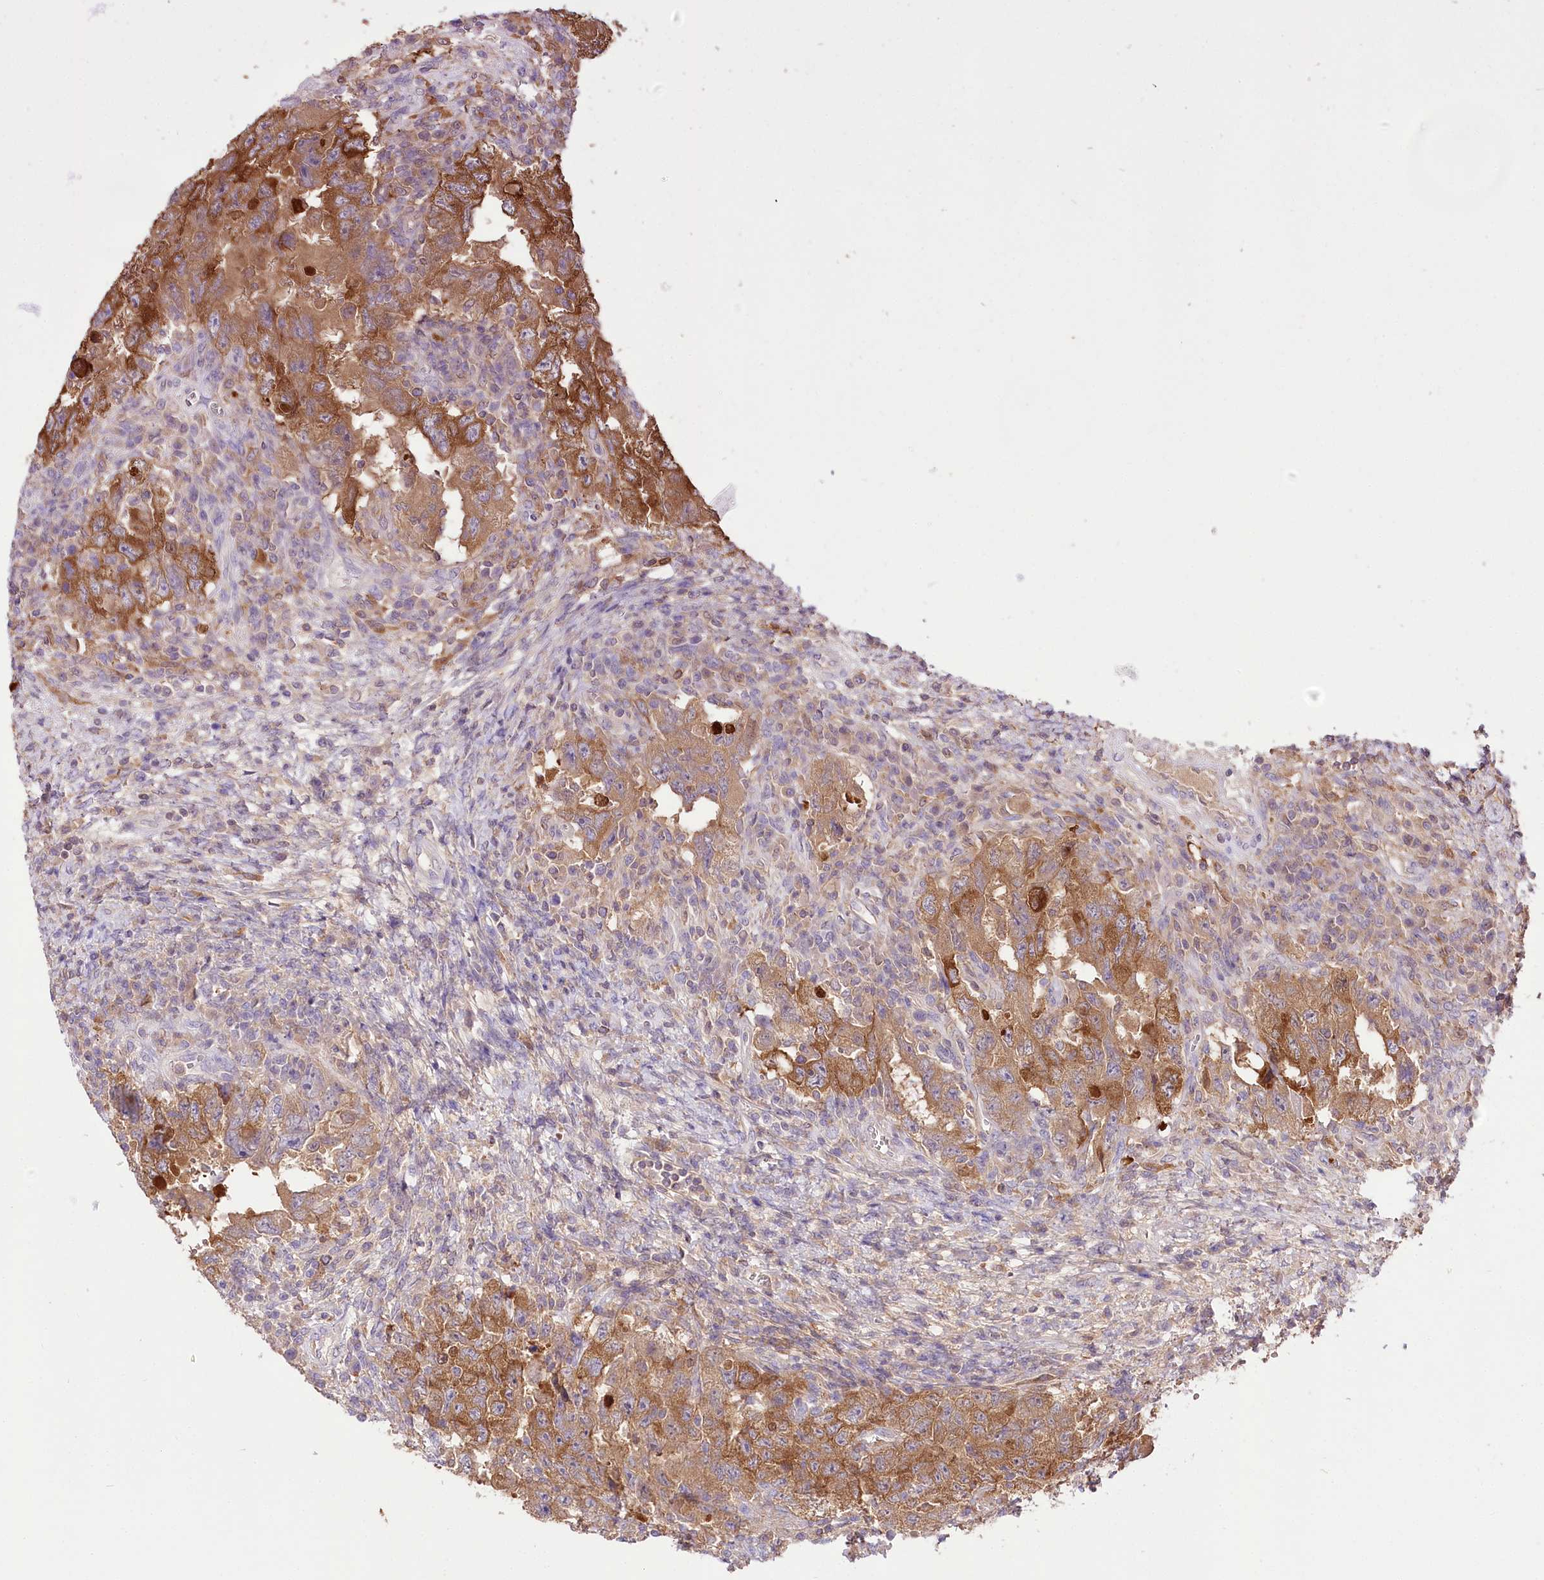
{"staining": {"intensity": "moderate", "quantity": ">75%", "location": "cytoplasmic/membranous"}, "tissue": "testis cancer", "cell_type": "Tumor cells", "image_type": "cancer", "snomed": [{"axis": "morphology", "description": "Carcinoma, Embryonal, NOS"}, {"axis": "topography", "description": "Testis"}], "caption": "Approximately >75% of tumor cells in testis embryonal carcinoma exhibit moderate cytoplasmic/membranous protein positivity as visualized by brown immunohistochemical staining.", "gene": "UGP2", "patient": {"sex": "male", "age": 26}}